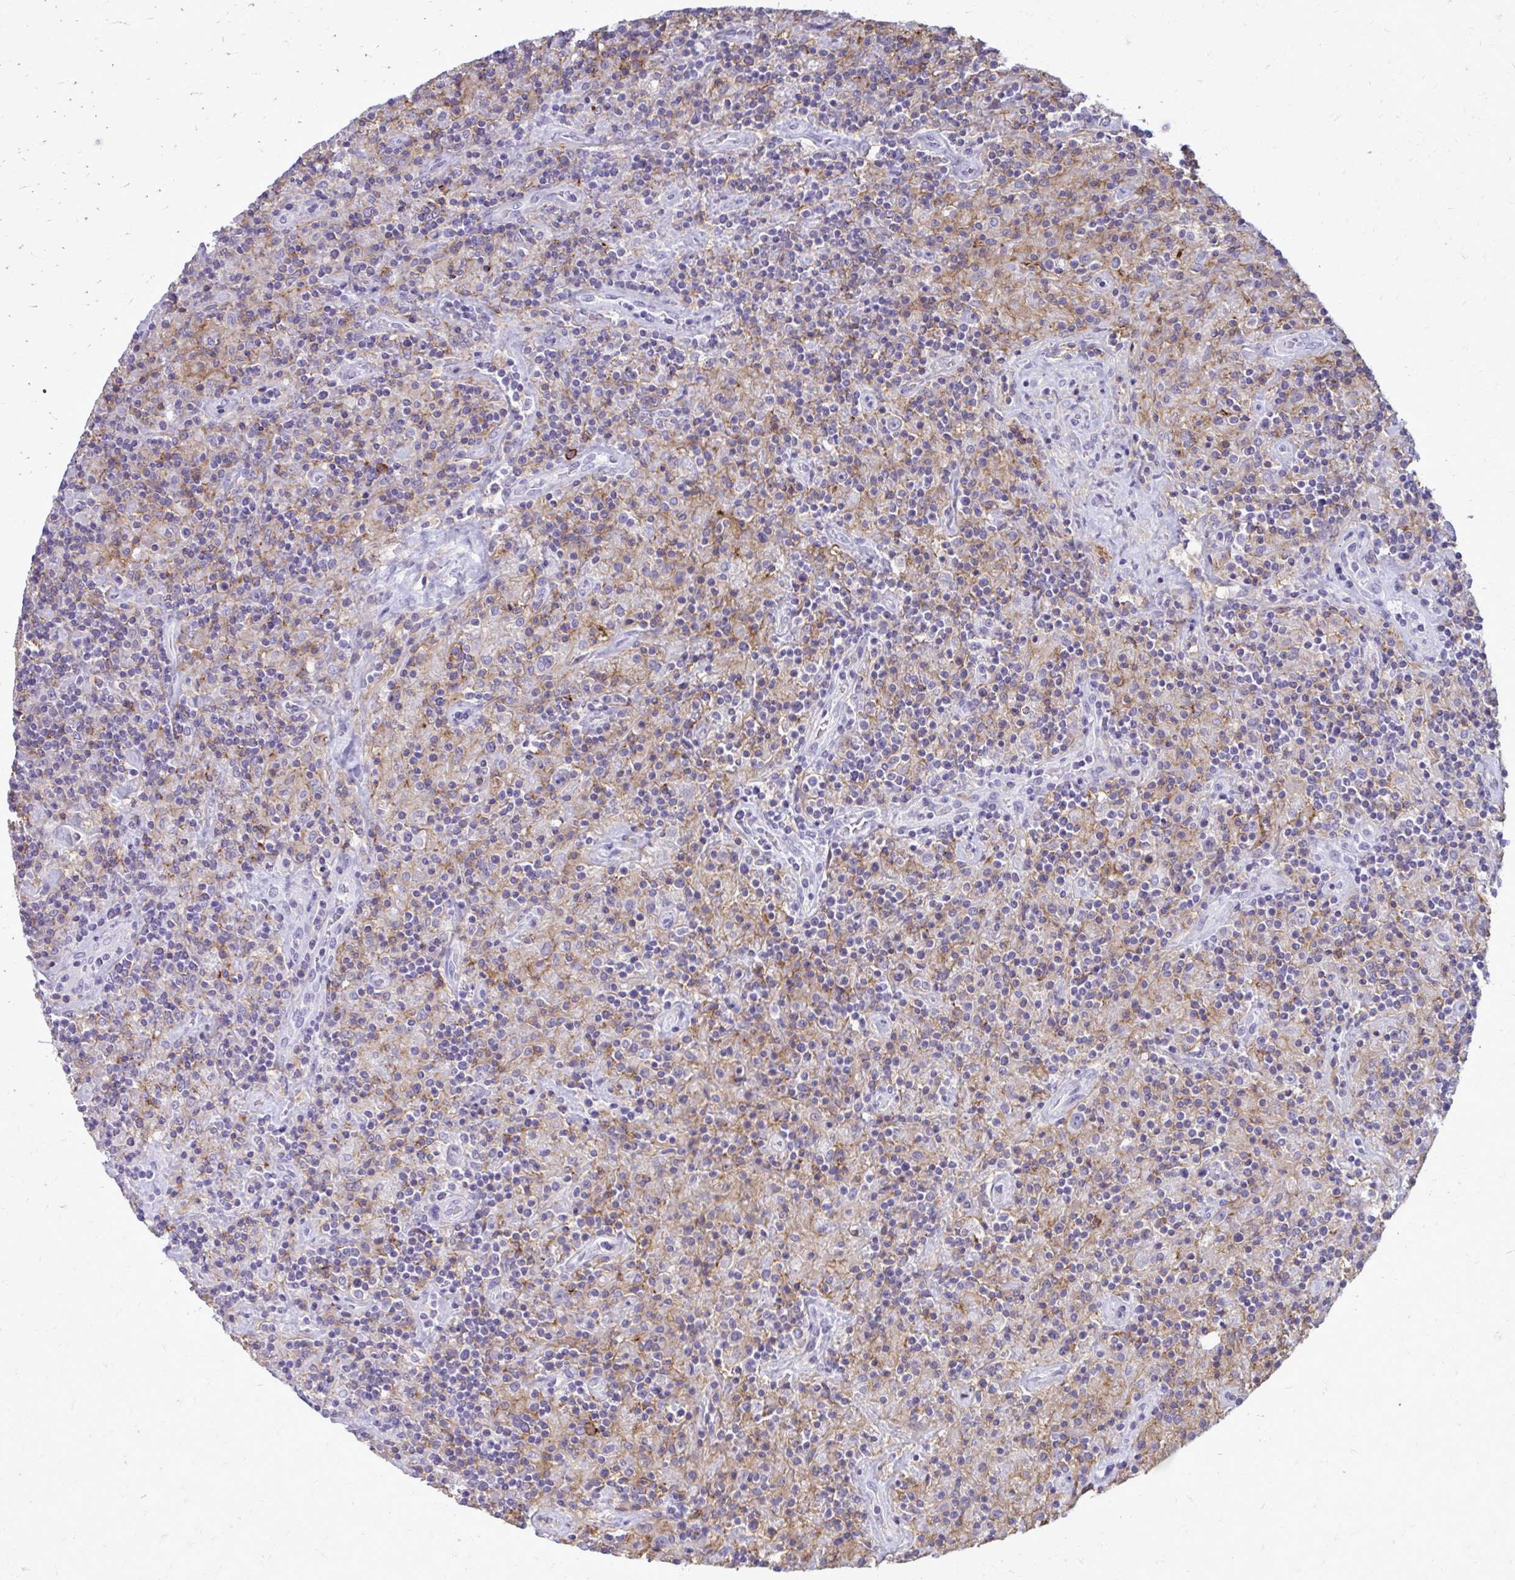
{"staining": {"intensity": "negative", "quantity": "none", "location": "none"}, "tissue": "lymphoma", "cell_type": "Tumor cells", "image_type": "cancer", "snomed": [{"axis": "morphology", "description": "Hodgkin's disease, NOS"}, {"axis": "topography", "description": "Lymph node"}], "caption": "The micrograph reveals no staining of tumor cells in Hodgkin's disease.", "gene": "CD38", "patient": {"sex": "male", "age": 70}}